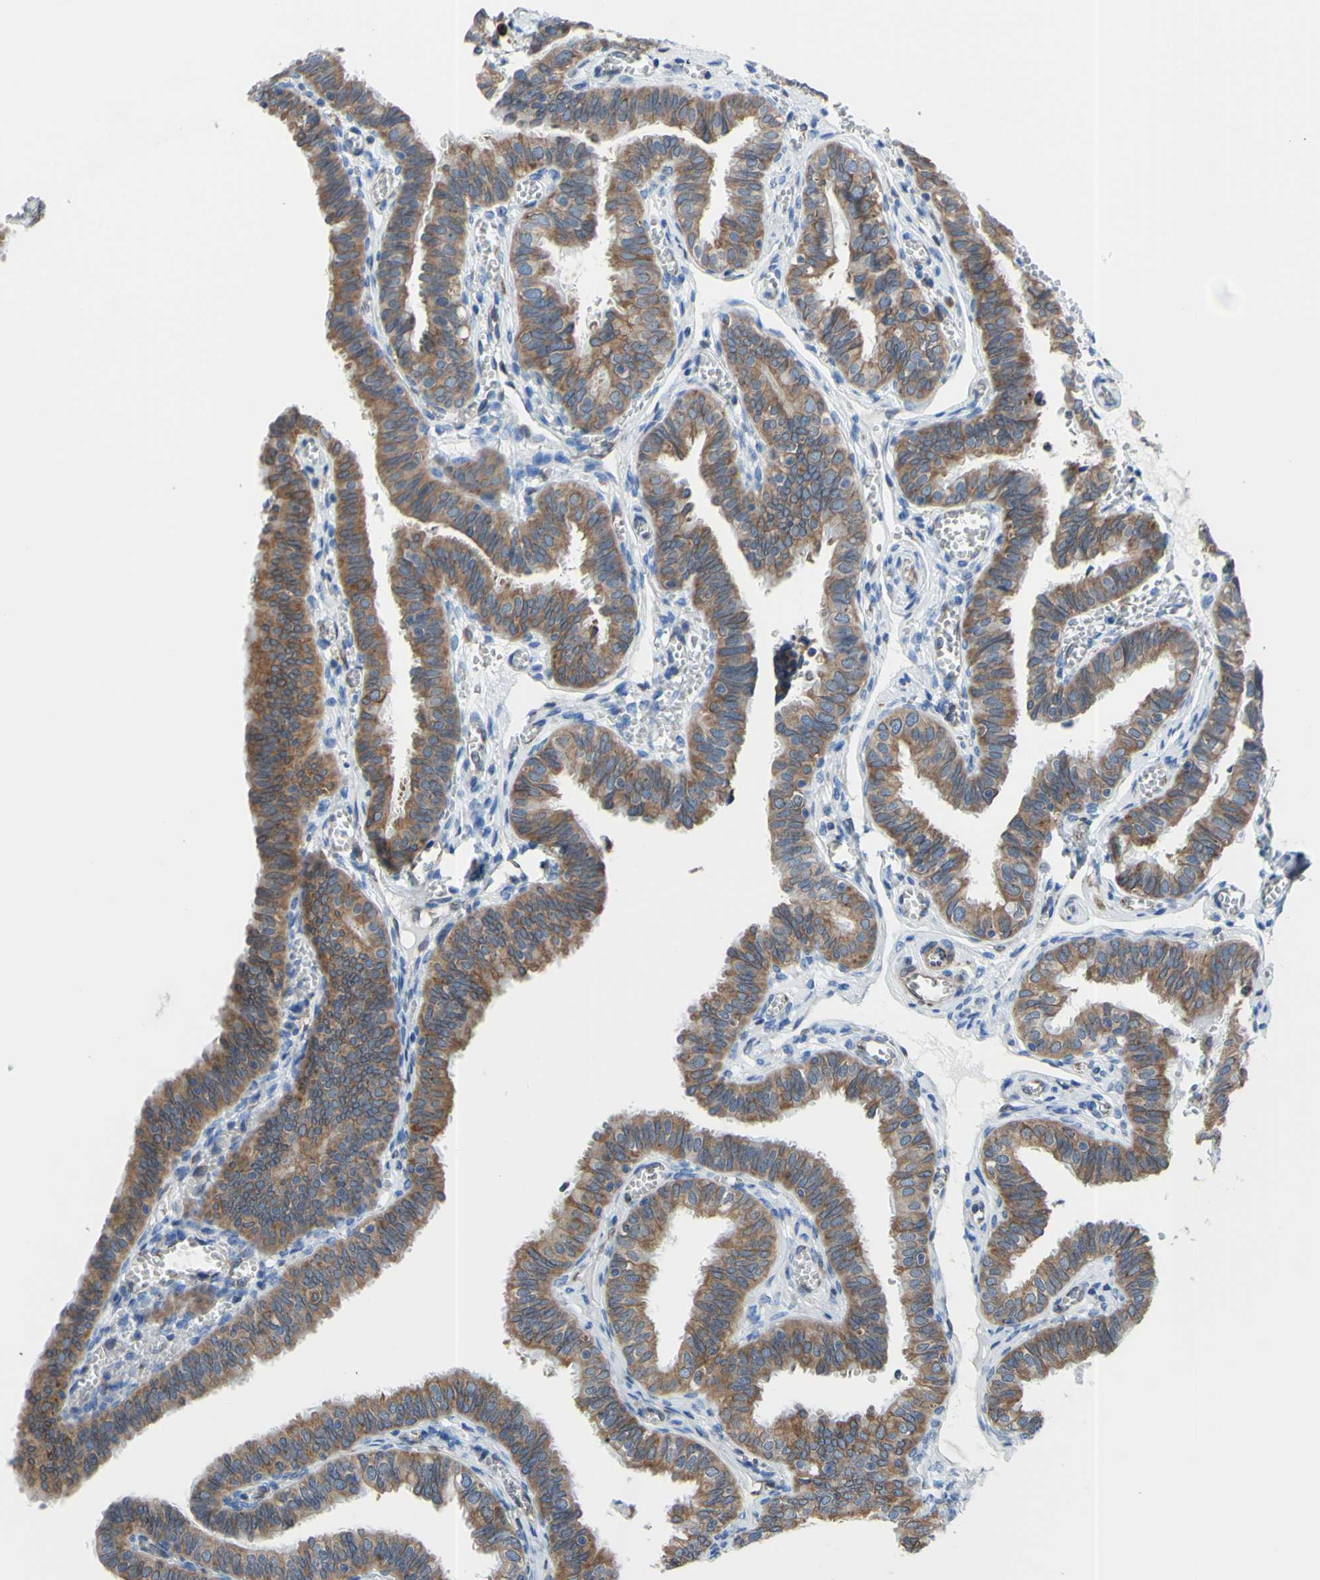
{"staining": {"intensity": "moderate", "quantity": ">75%", "location": "cytoplasmic/membranous"}, "tissue": "fallopian tube", "cell_type": "Glandular cells", "image_type": "normal", "snomed": [{"axis": "morphology", "description": "Normal tissue, NOS"}, {"axis": "topography", "description": "Fallopian tube"}], "caption": "This histopathology image shows IHC staining of normal human fallopian tube, with medium moderate cytoplasmic/membranous staining in approximately >75% of glandular cells.", "gene": "MGST2", "patient": {"sex": "female", "age": 46}}